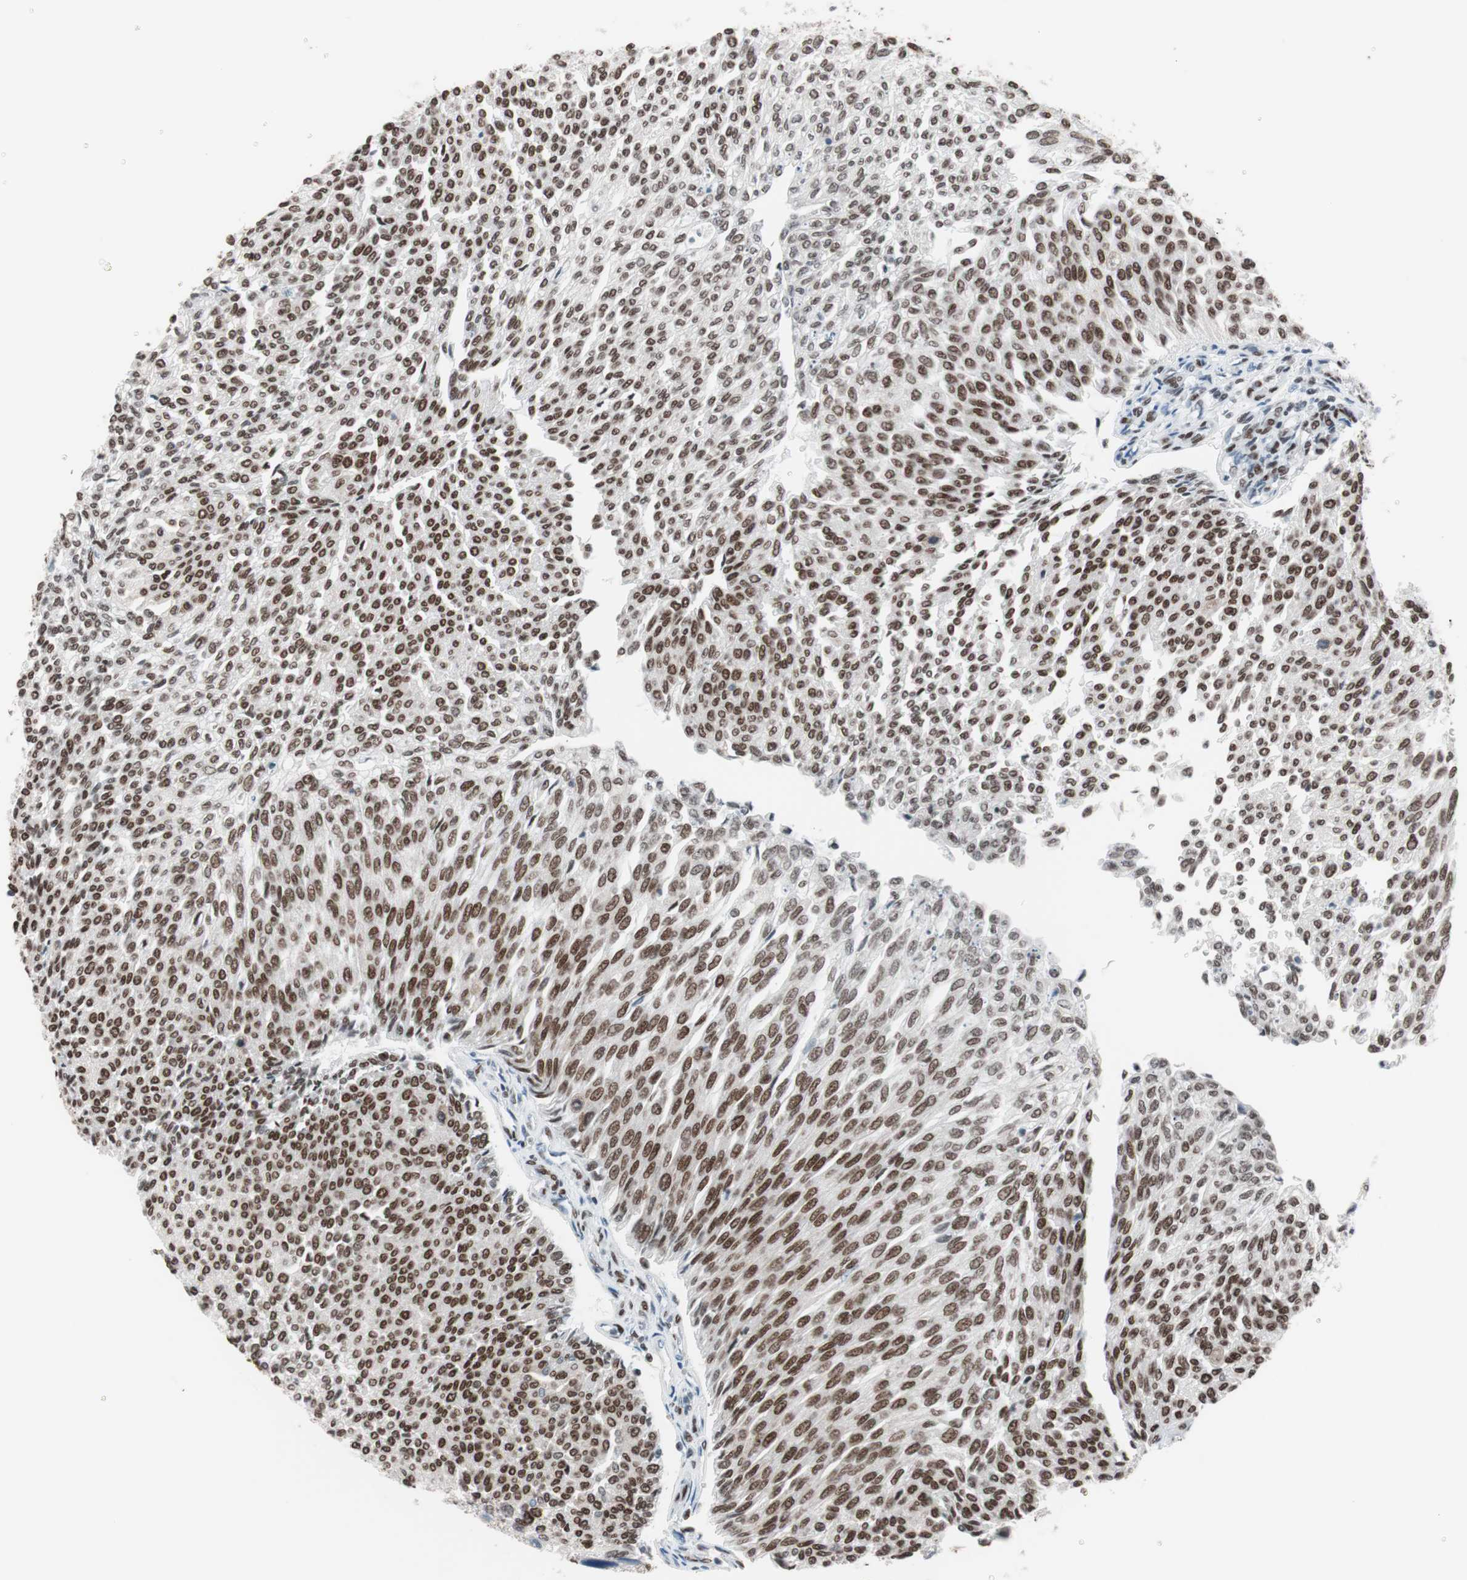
{"staining": {"intensity": "strong", "quantity": ">75%", "location": "nuclear"}, "tissue": "urothelial cancer", "cell_type": "Tumor cells", "image_type": "cancer", "snomed": [{"axis": "morphology", "description": "Urothelial carcinoma, Low grade"}, {"axis": "topography", "description": "Urinary bladder"}], "caption": "Human urothelial carcinoma (low-grade) stained for a protein (brown) demonstrates strong nuclear positive positivity in approximately >75% of tumor cells.", "gene": "ARID1A", "patient": {"sex": "female", "age": 79}}